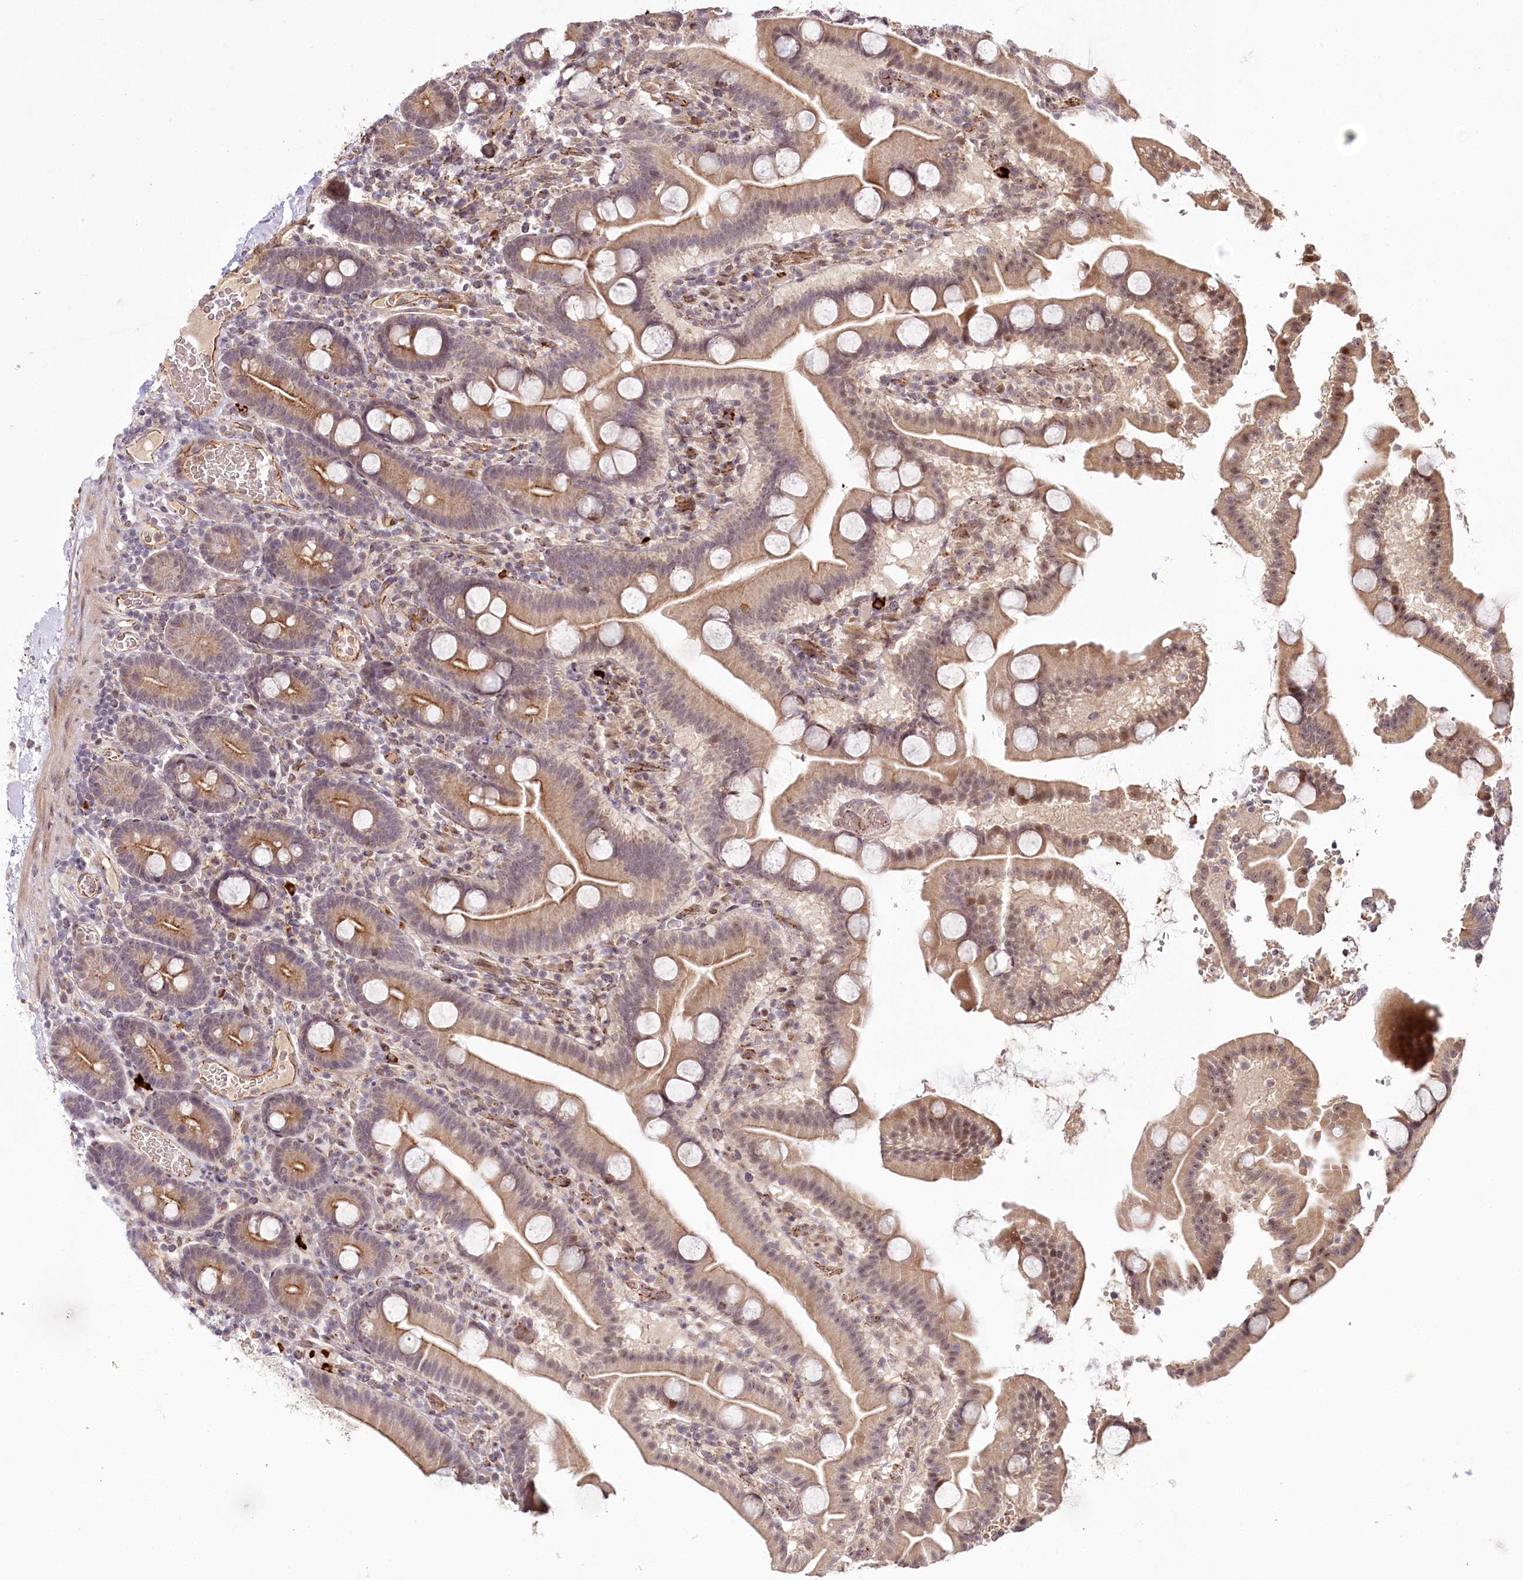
{"staining": {"intensity": "moderate", "quantity": "25%-75%", "location": "cytoplasmic/membranous"}, "tissue": "duodenum", "cell_type": "Glandular cells", "image_type": "normal", "snomed": [{"axis": "morphology", "description": "Normal tissue, NOS"}, {"axis": "topography", "description": "Duodenum"}], "caption": "Benign duodenum exhibits moderate cytoplasmic/membranous positivity in approximately 25%-75% of glandular cells, visualized by immunohistochemistry. Immunohistochemistry (ihc) stains the protein of interest in brown and the nuclei are stained blue.", "gene": "ALKBH8", "patient": {"sex": "male", "age": 55}}